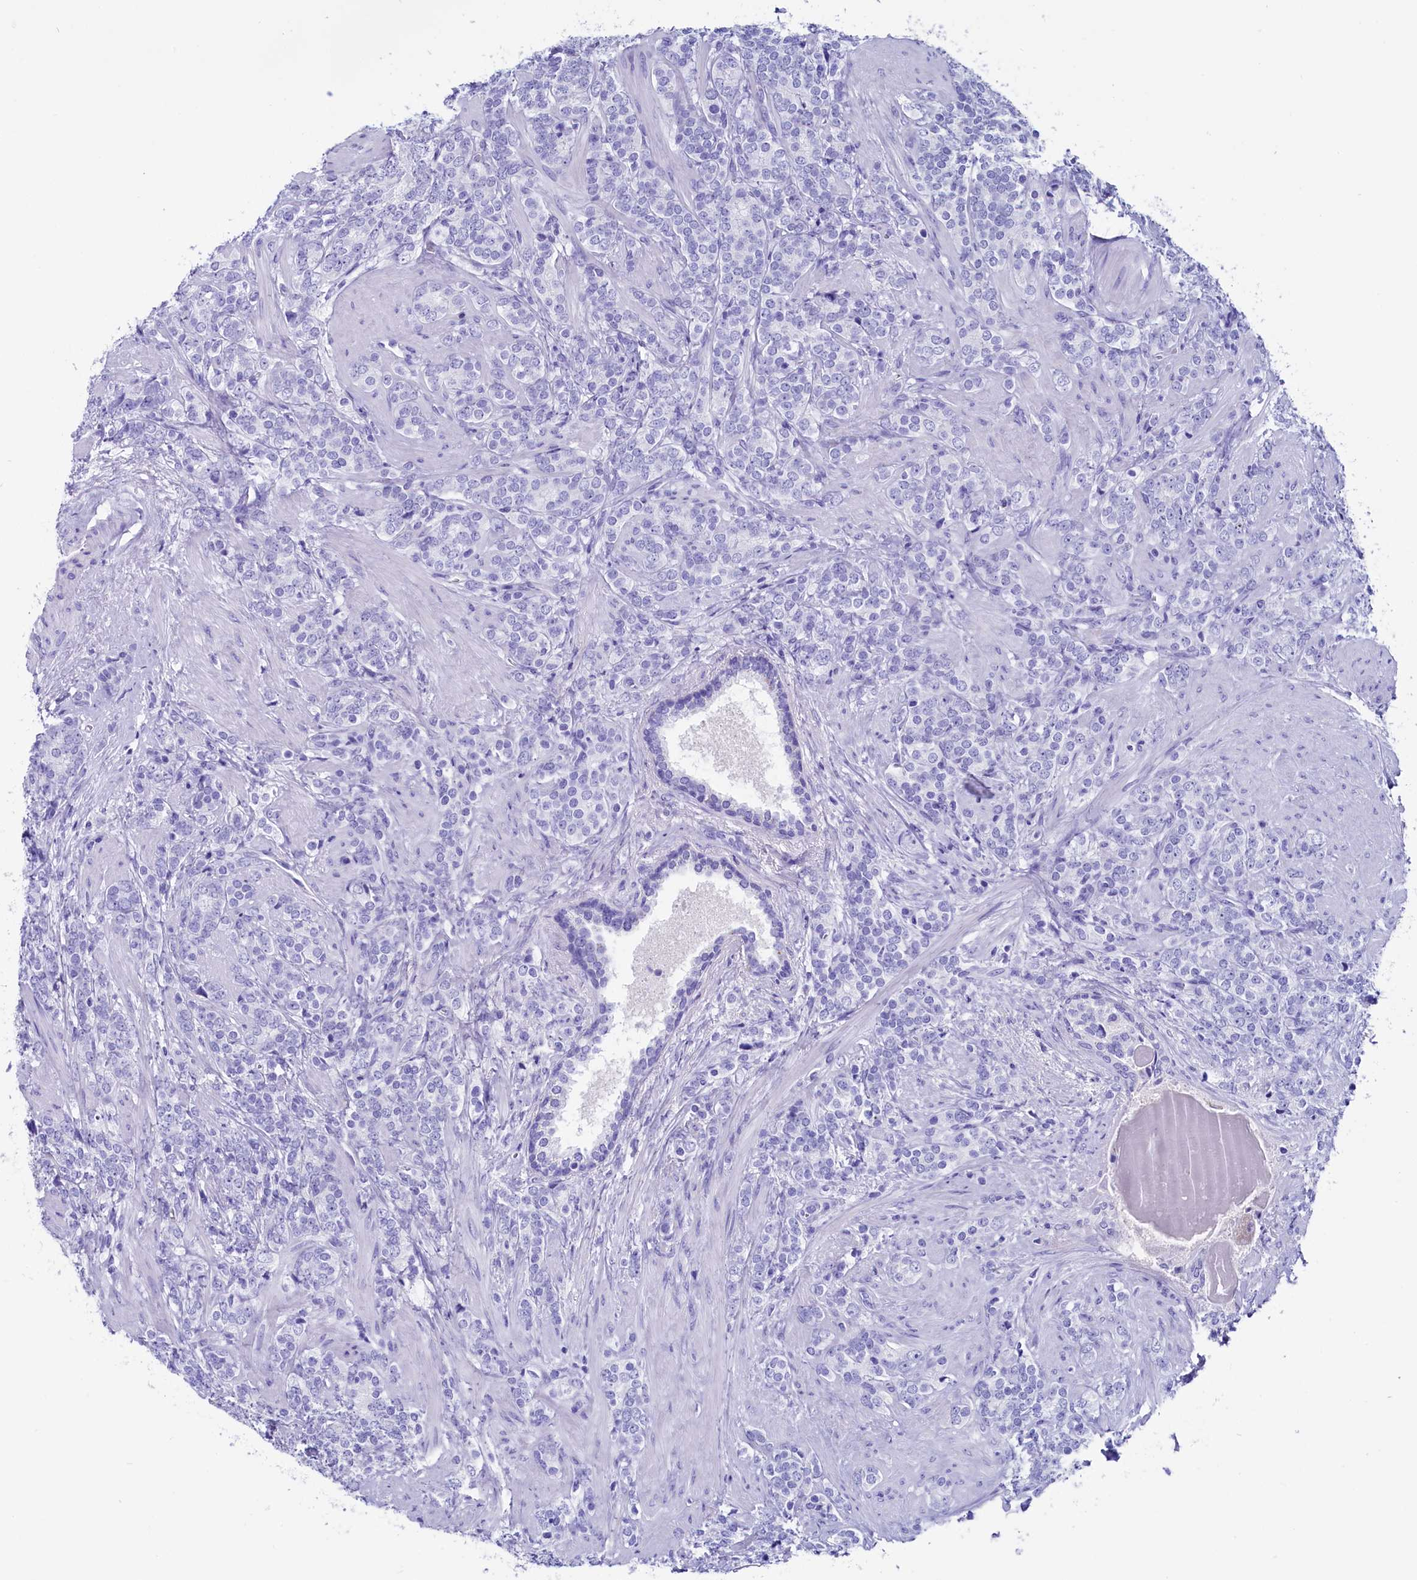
{"staining": {"intensity": "negative", "quantity": "none", "location": "none"}, "tissue": "prostate cancer", "cell_type": "Tumor cells", "image_type": "cancer", "snomed": [{"axis": "morphology", "description": "Adenocarcinoma, High grade"}, {"axis": "topography", "description": "Prostate"}], "caption": "This micrograph is of high-grade adenocarcinoma (prostate) stained with IHC to label a protein in brown with the nuclei are counter-stained blue. There is no expression in tumor cells.", "gene": "ANKRD29", "patient": {"sex": "male", "age": 64}}